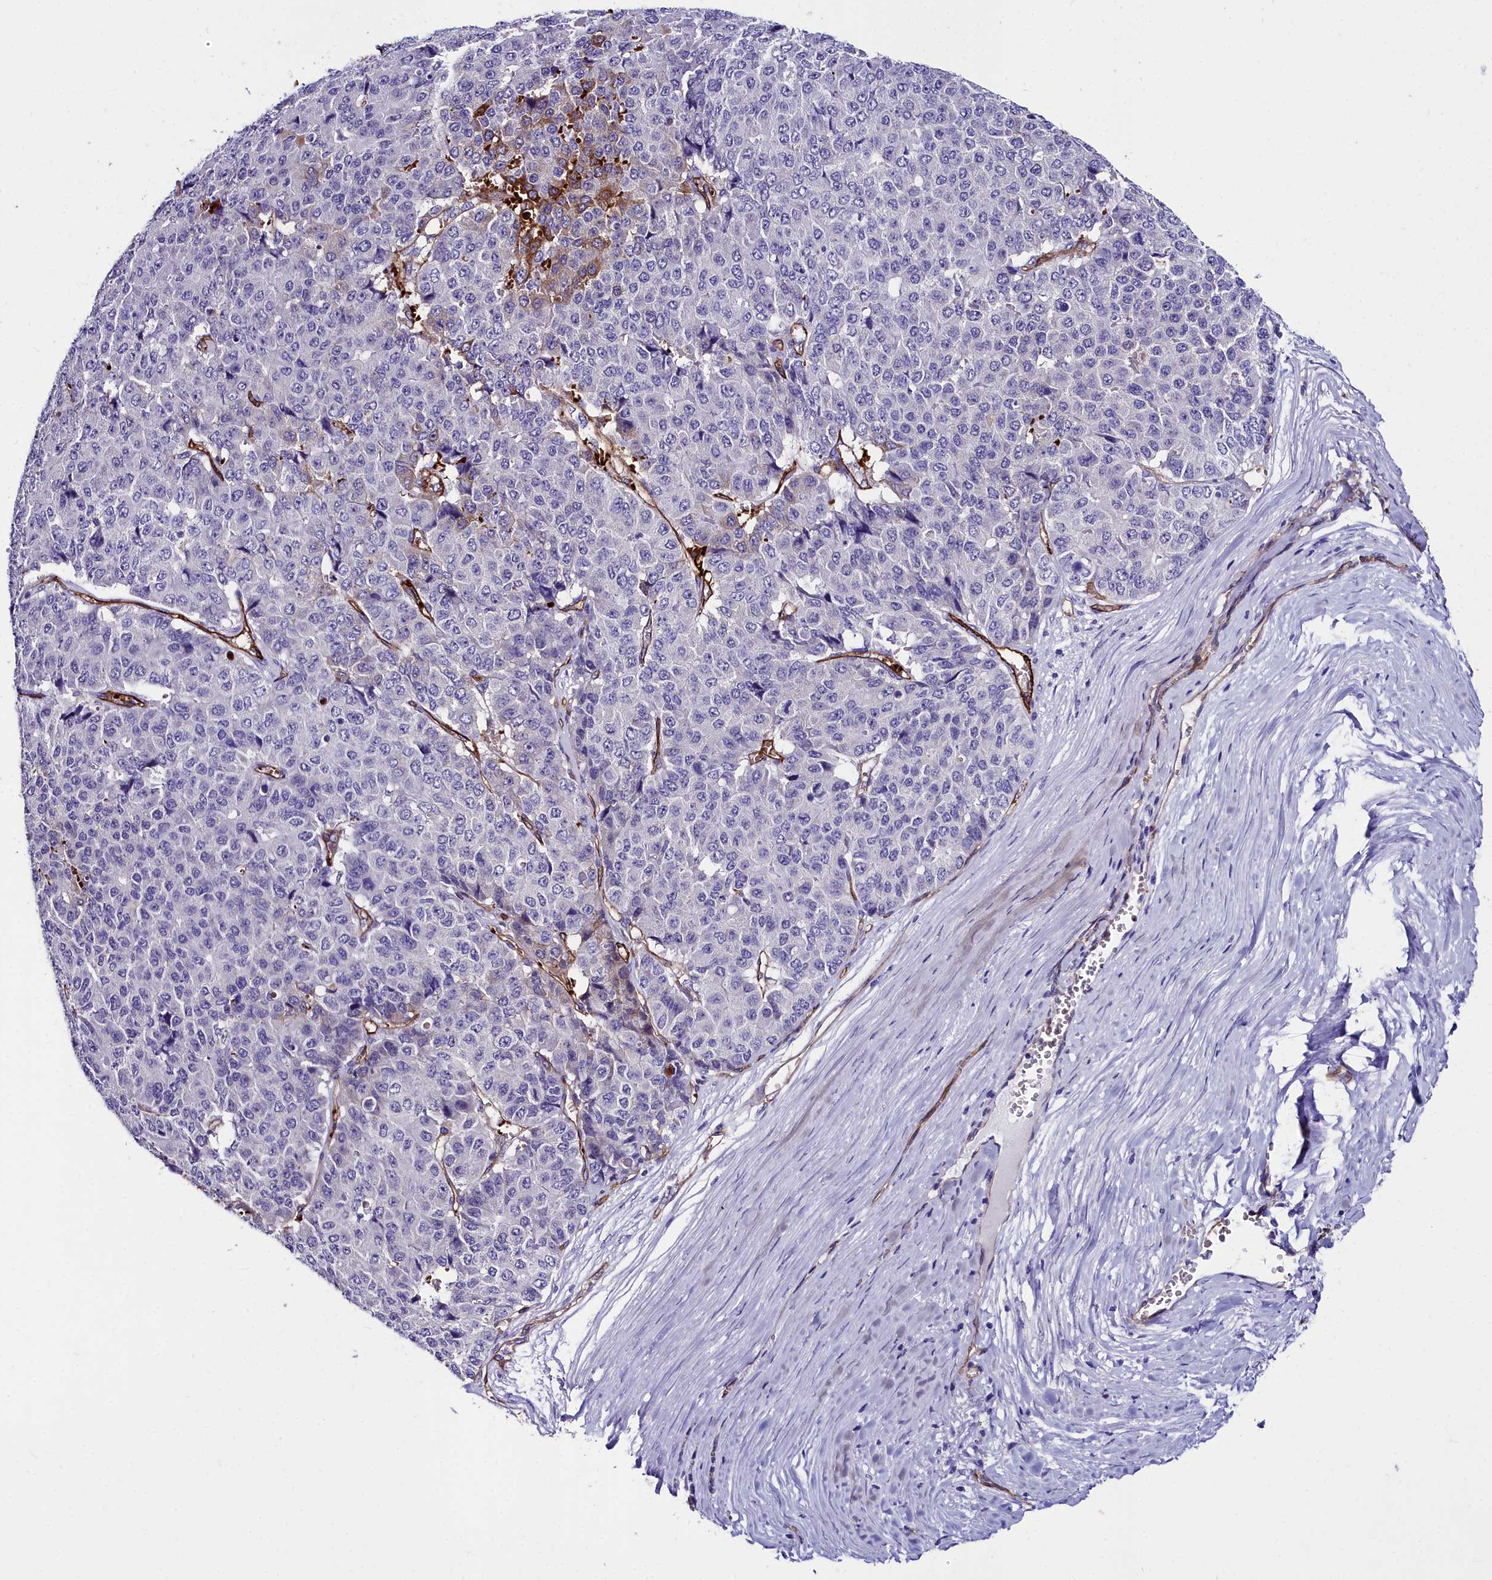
{"staining": {"intensity": "moderate", "quantity": "<25%", "location": "cytoplasmic/membranous"}, "tissue": "pancreatic cancer", "cell_type": "Tumor cells", "image_type": "cancer", "snomed": [{"axis": "morphology", "description": "Adenocarcinoma, NOS"}, {"axis": "topography", "description": "Pancreas"}], "caption": "Pancreatic adenocarcinoma stained with a protein marker displays moderate staining in tumor cells.", "gene": "CYP4F11", "patient": {"sex": "male", "age": 50}}